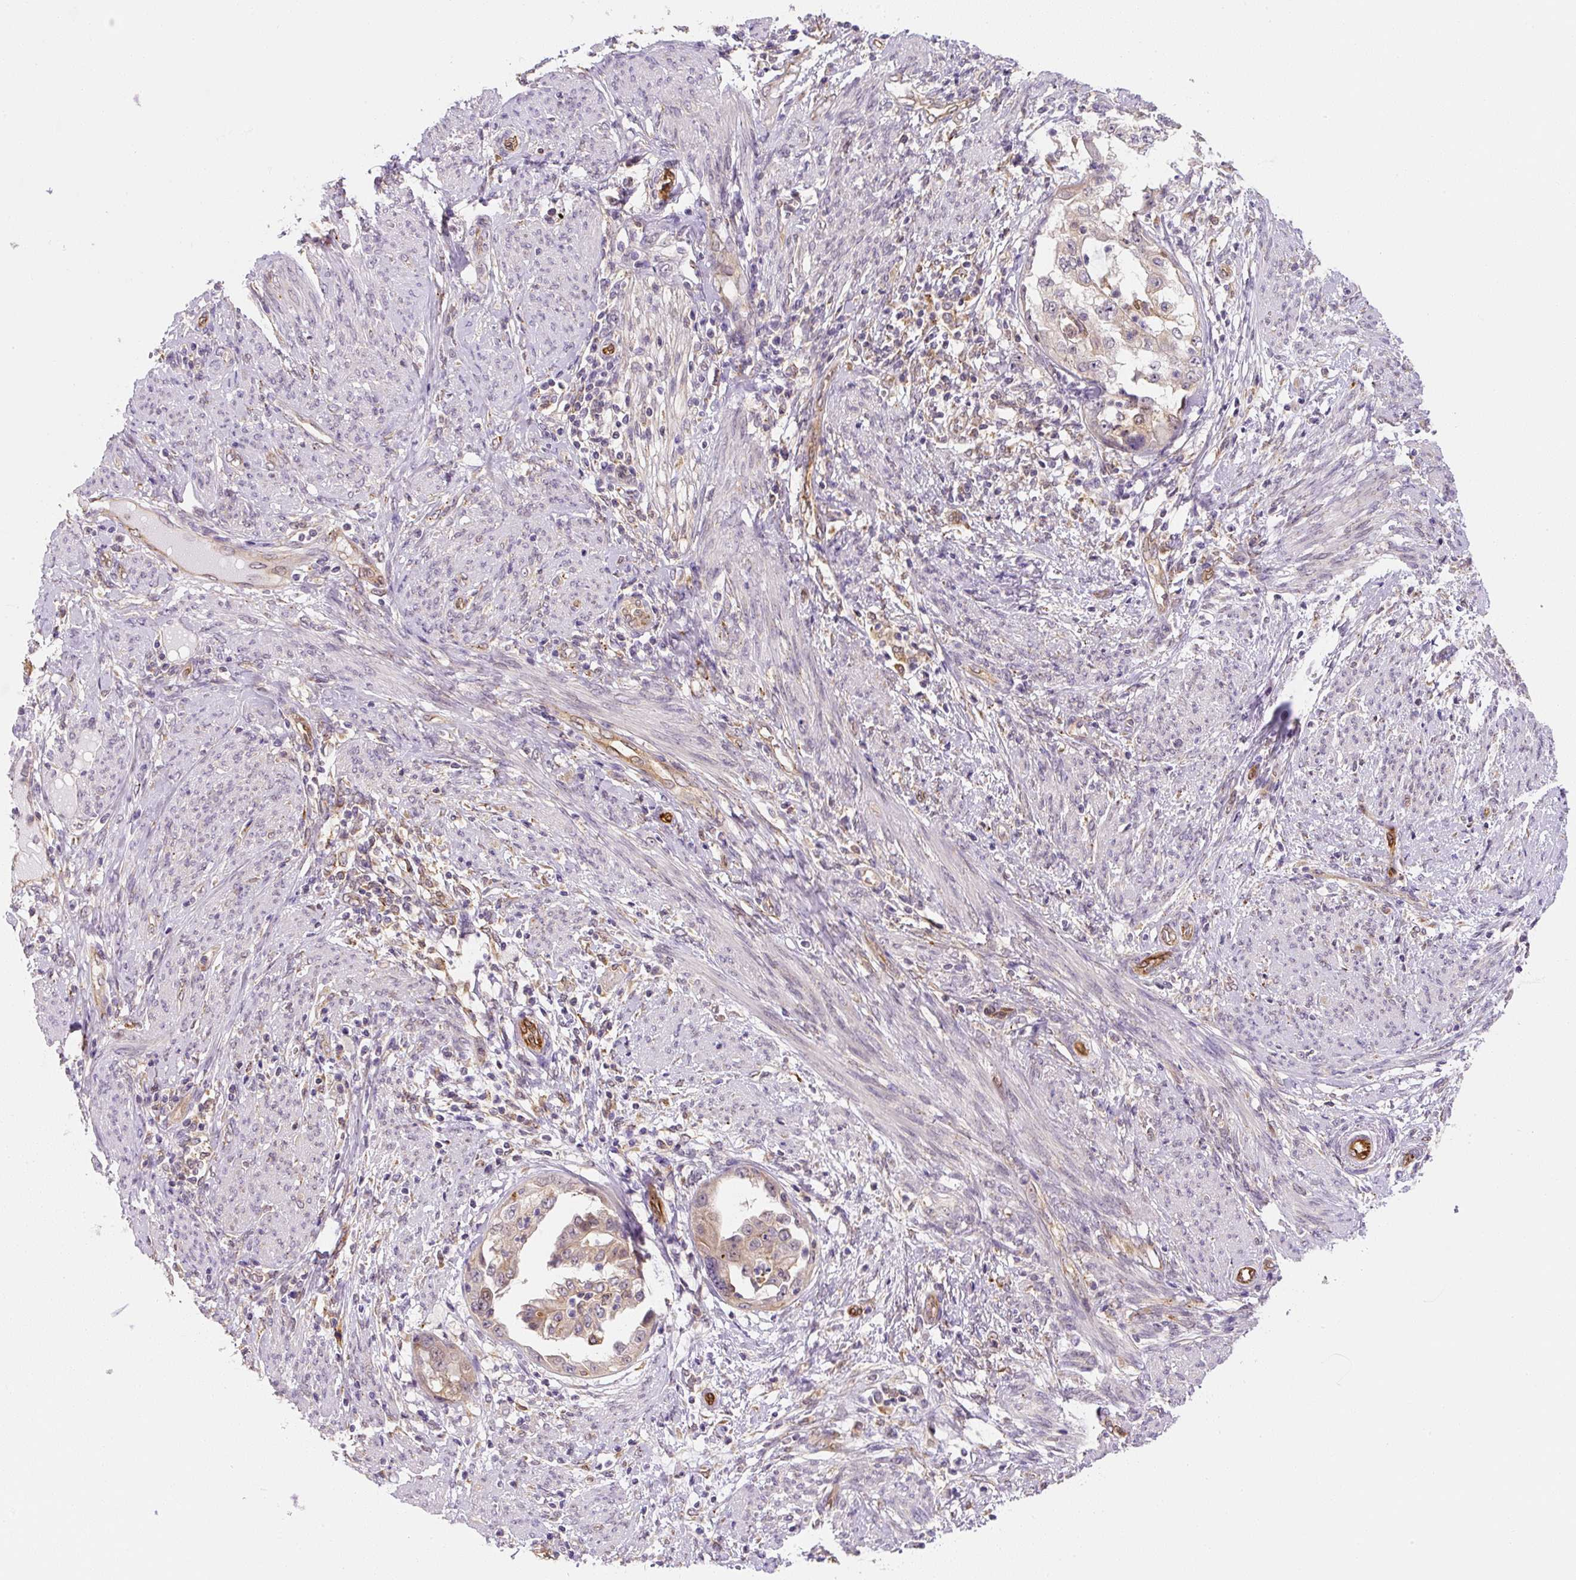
{"staining": {"intensity": "weak", "quantity": "25%-75%", "location": "cytoplasmic/membranous"}, "tissue": "endometrial cancer", "cell_type": "Tumor cells", "image_type": "cancer", "snomed": [{"axis": "morphology", "description": "Adenocarcinoma, NOS"}, {"axis": "topography", "description": "Endometrium"}], "caption": "Weak cytoplasmic/membranous staining is identified in about 25%-75% of tumor cells in endometrial cancer.", "gene": "PLA2G4A", "patient": {"sex": "female", "age": 85}}